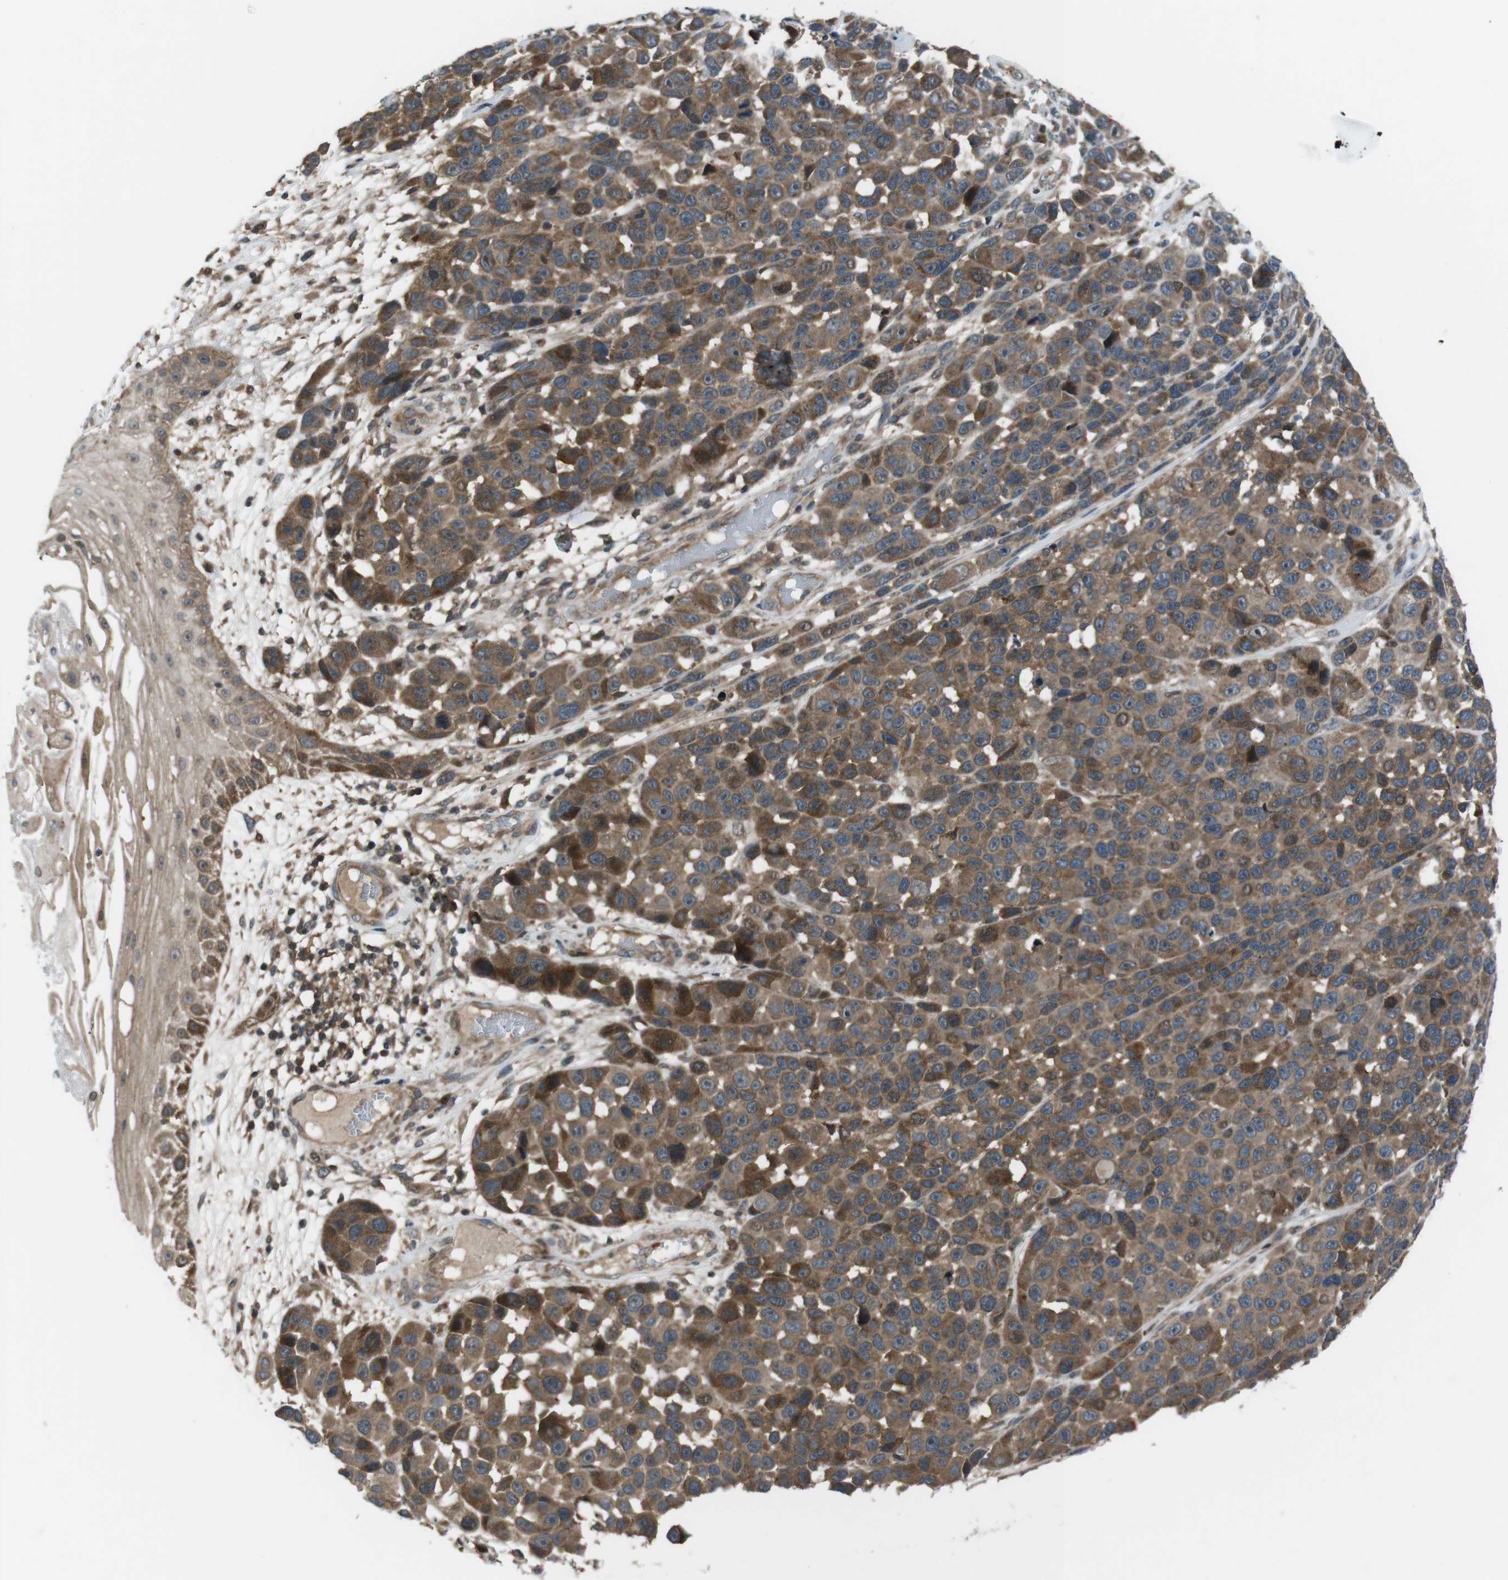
{"staining": {"intensity": "moderate", "quantity": ">75%", "location": "cytoplasmic/membranous,nuclear"}, "tissue": "melanoma", "cell_type": "Tumor cells", "image_type": "cancer", "snomed": [{"axis": "morphology", "description": "Malignant melanoma, NOS"}, {"axis": "topography", "description": "Skin"}], "caption": "High-magnification brightfield microscopy of malignant melanoma stained with DAB (3,3'-diaminobenzidine) (brown) and counterstained with hematoxylin (blue). tumor cells exhibit moderate cytoplasmic/membranous and nuclear positivity is present in approximately>75% of cells. (Stains: DAB (3,3'-diaminobenzidine) in brown, nuclei in blue, Microscopy: brightfield microscopy at high magnification).", "gene": "SLC22A23", "patient": {"sex": "male", "age": 53}}